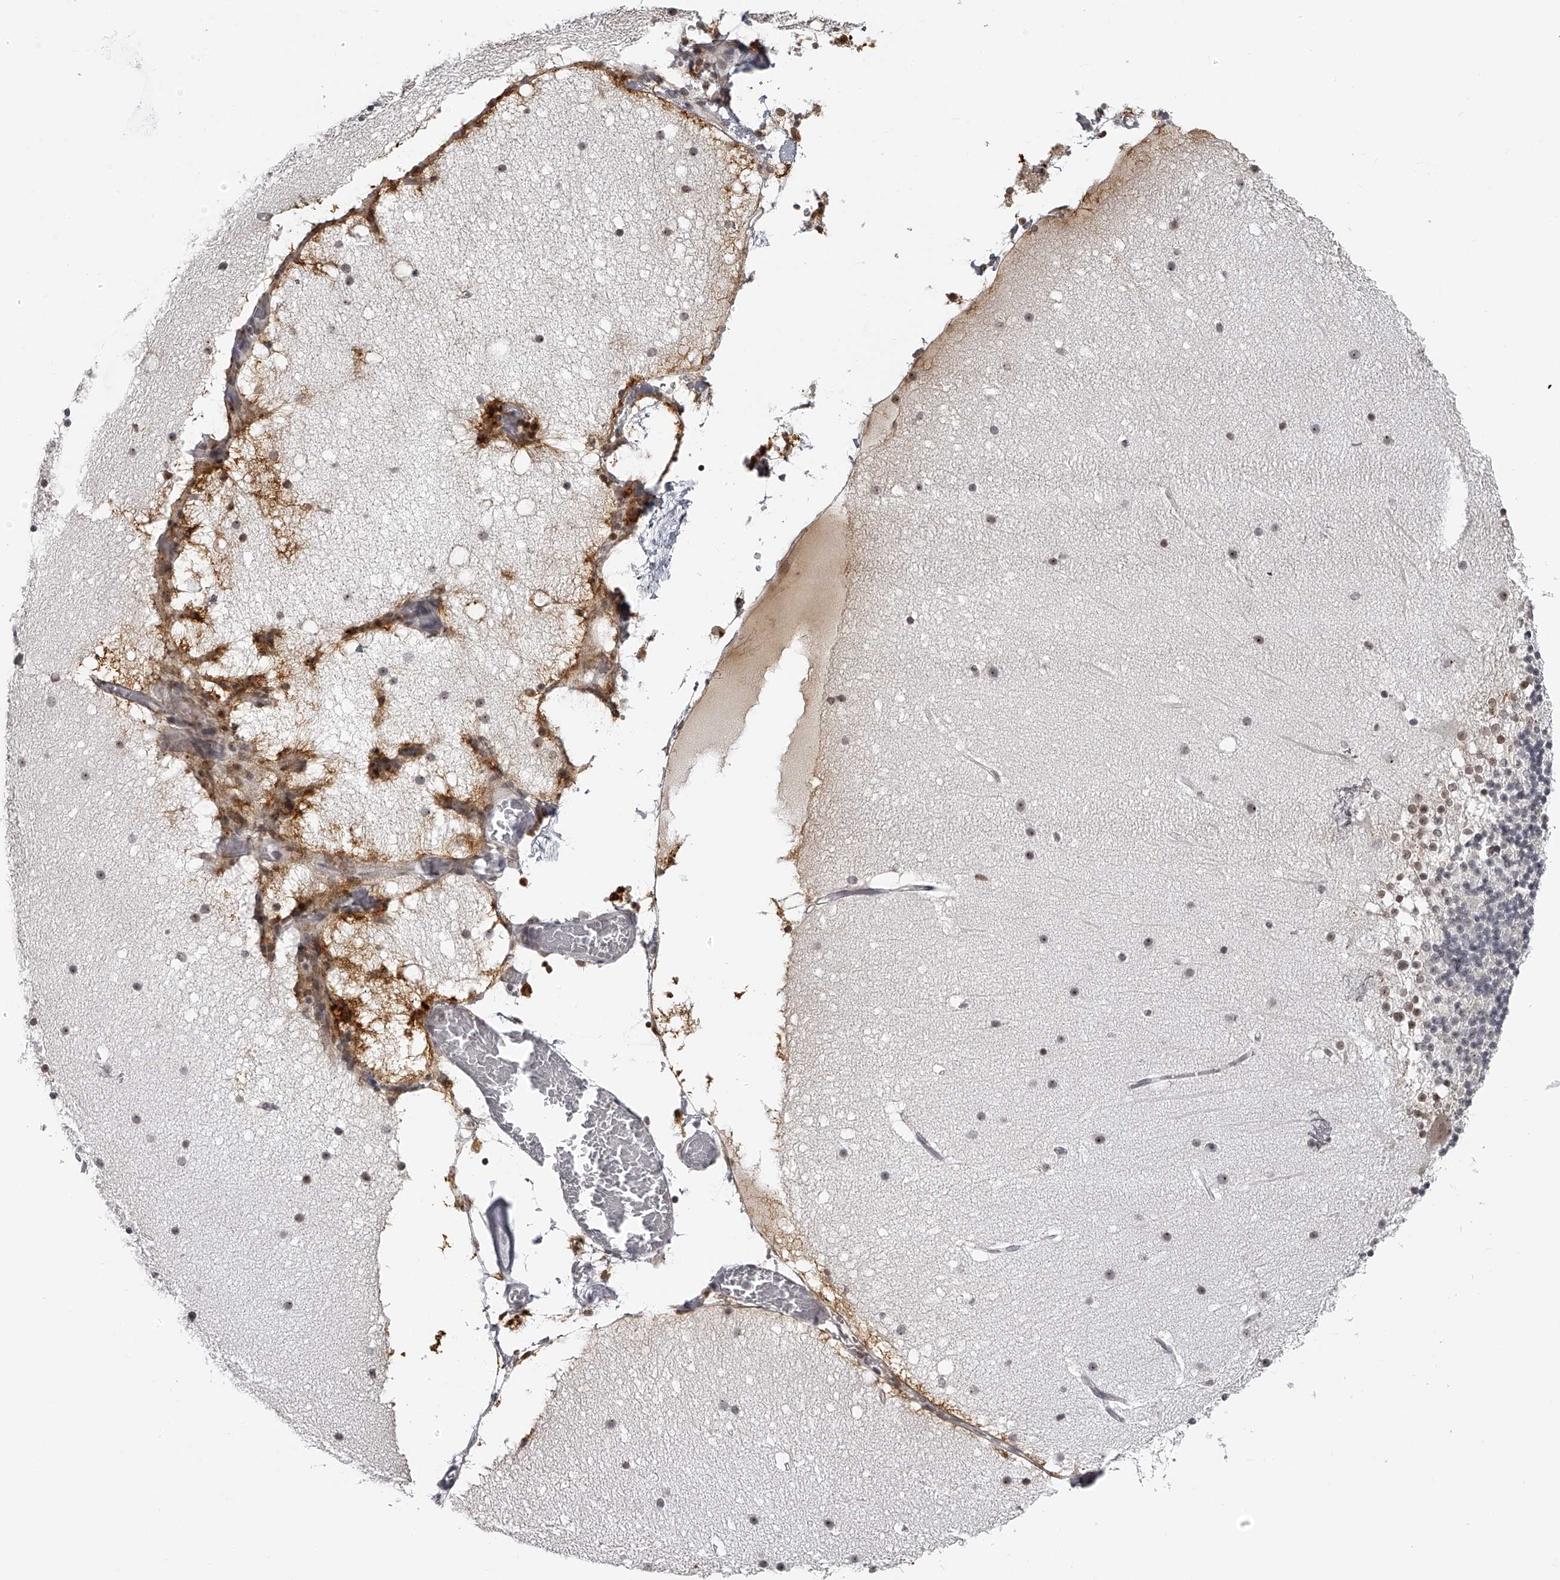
{"staining": {"intensity": "negative", "quantity": "none", "location": "none"}, "tissue": "cerebellum", "cell_type": "Cells in granular layer", "image_type": "normal", "snomed": [{"axis": "morphology", "description": "Normal tissue, NOS"}, {"axis": "topography", "description": "Cerebellum"}], "caption": "Immunohistochemistry photomicrograph of normal cerebellum: cerebellum stained with DAB (3,3'-diaminobenzidine) reveals no significant protein expression in cells in granular layer.", "gene": "RNF220", "patient": {"sex": "male", "age": 57}}